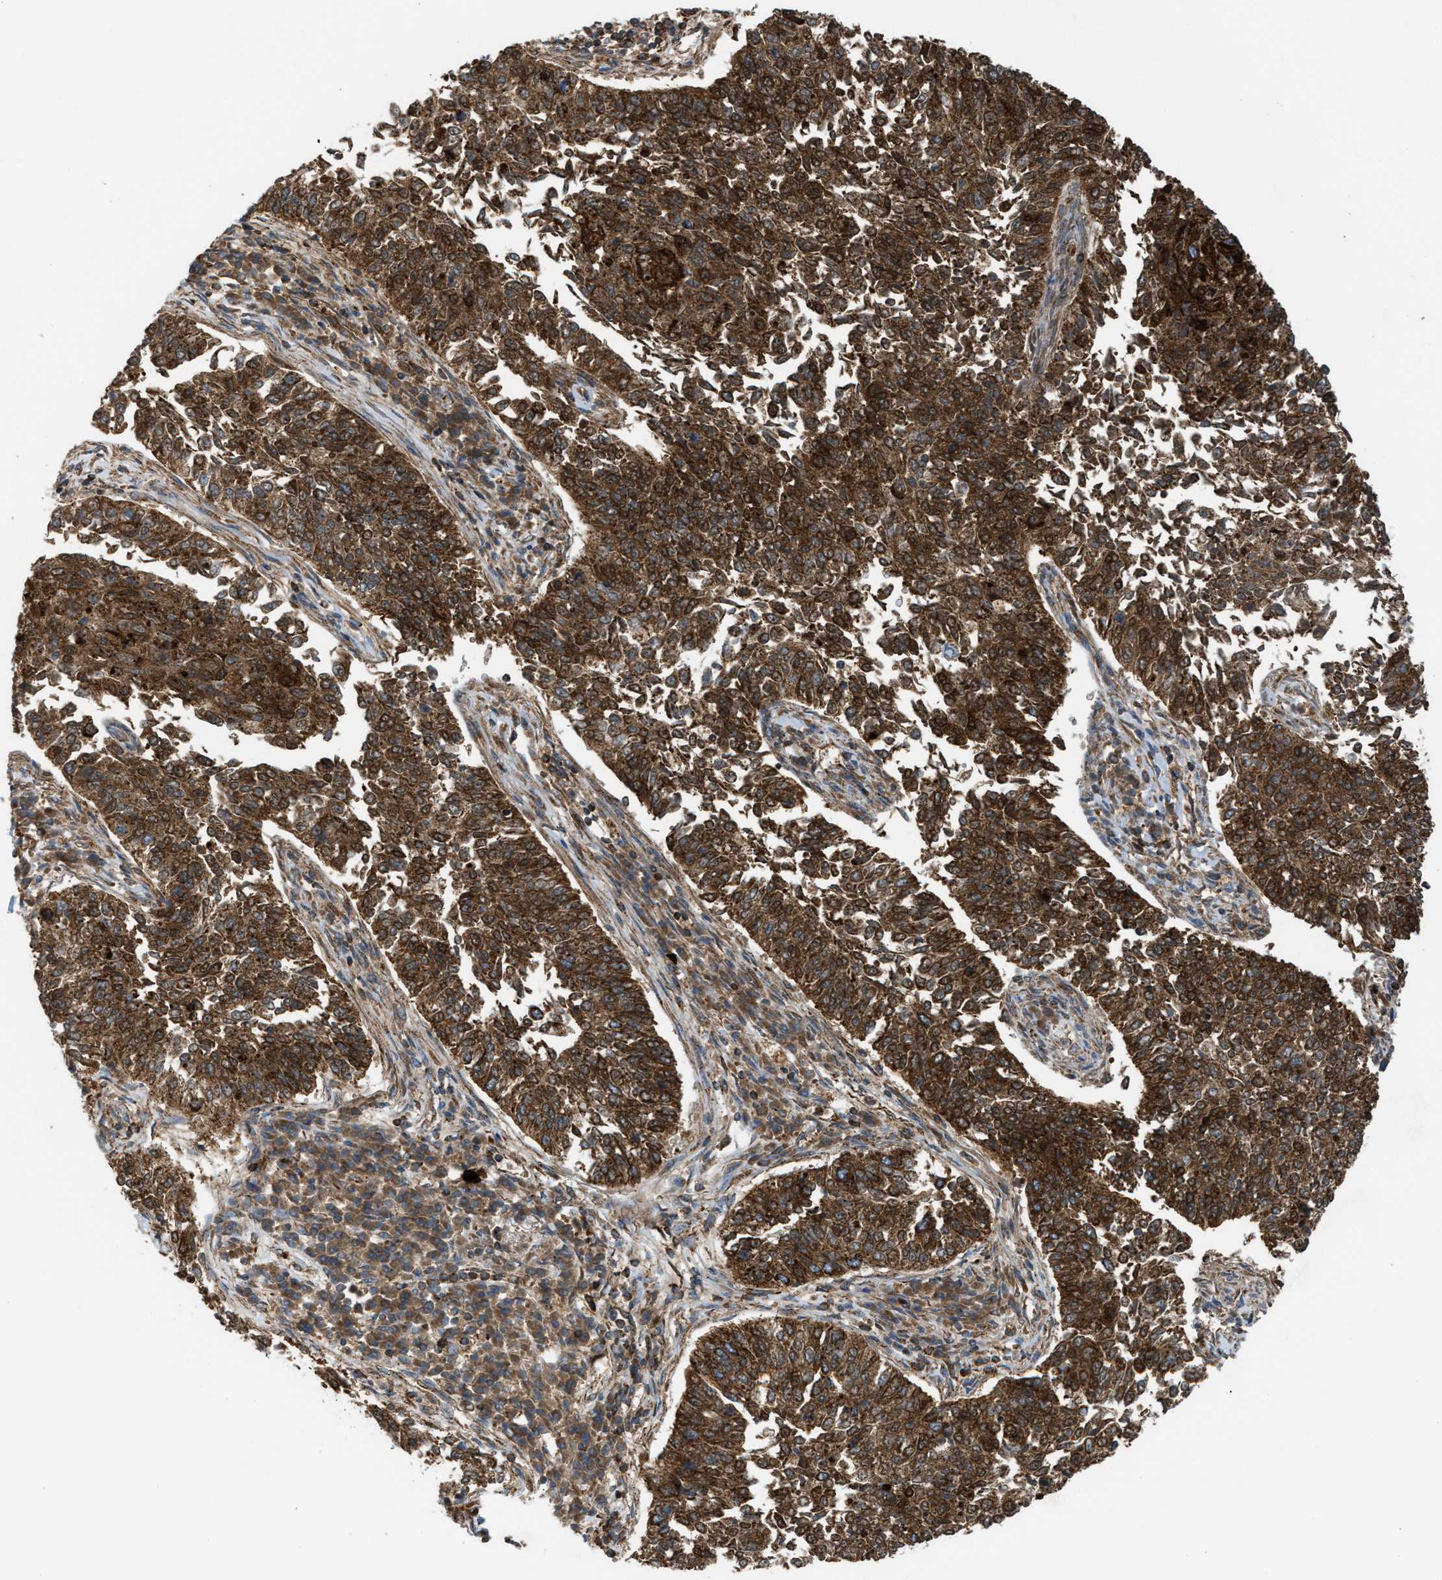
{"staining": {"intensity": "strong", "quantity": ">75%", "location": "cytoplasmic/membranous"}, "tissue": "lung cancer", "cell_type": "Tumor cells", "image_type": "cancer", "snomed": [{"axis": "morphology", "description": "Normal tissue, NOS"}, {"axis": "morphology", "description": "Squamous cell carcinoma, NOS"}, {"axis": "topography", "description": "Cartilage tissue"}, {"axis": "topography", "description": "Bronchus"}, {"axis": "topography", "description": "Lung"}], "caption": "Immunohistochemistry (IHC) histopathology image of neoplastic tissue: lung cancer (squamous cell carcinoma) stained using immunohistochemistry (IHC) shows high levels of strong protein expression localized specifically in the cytoplasmic/membranous of tumor cells, appearing as a cytoplasmic/membranous brown color.", "gene": "ECHS1", "patient": {"sex": "female", "age": 49}}